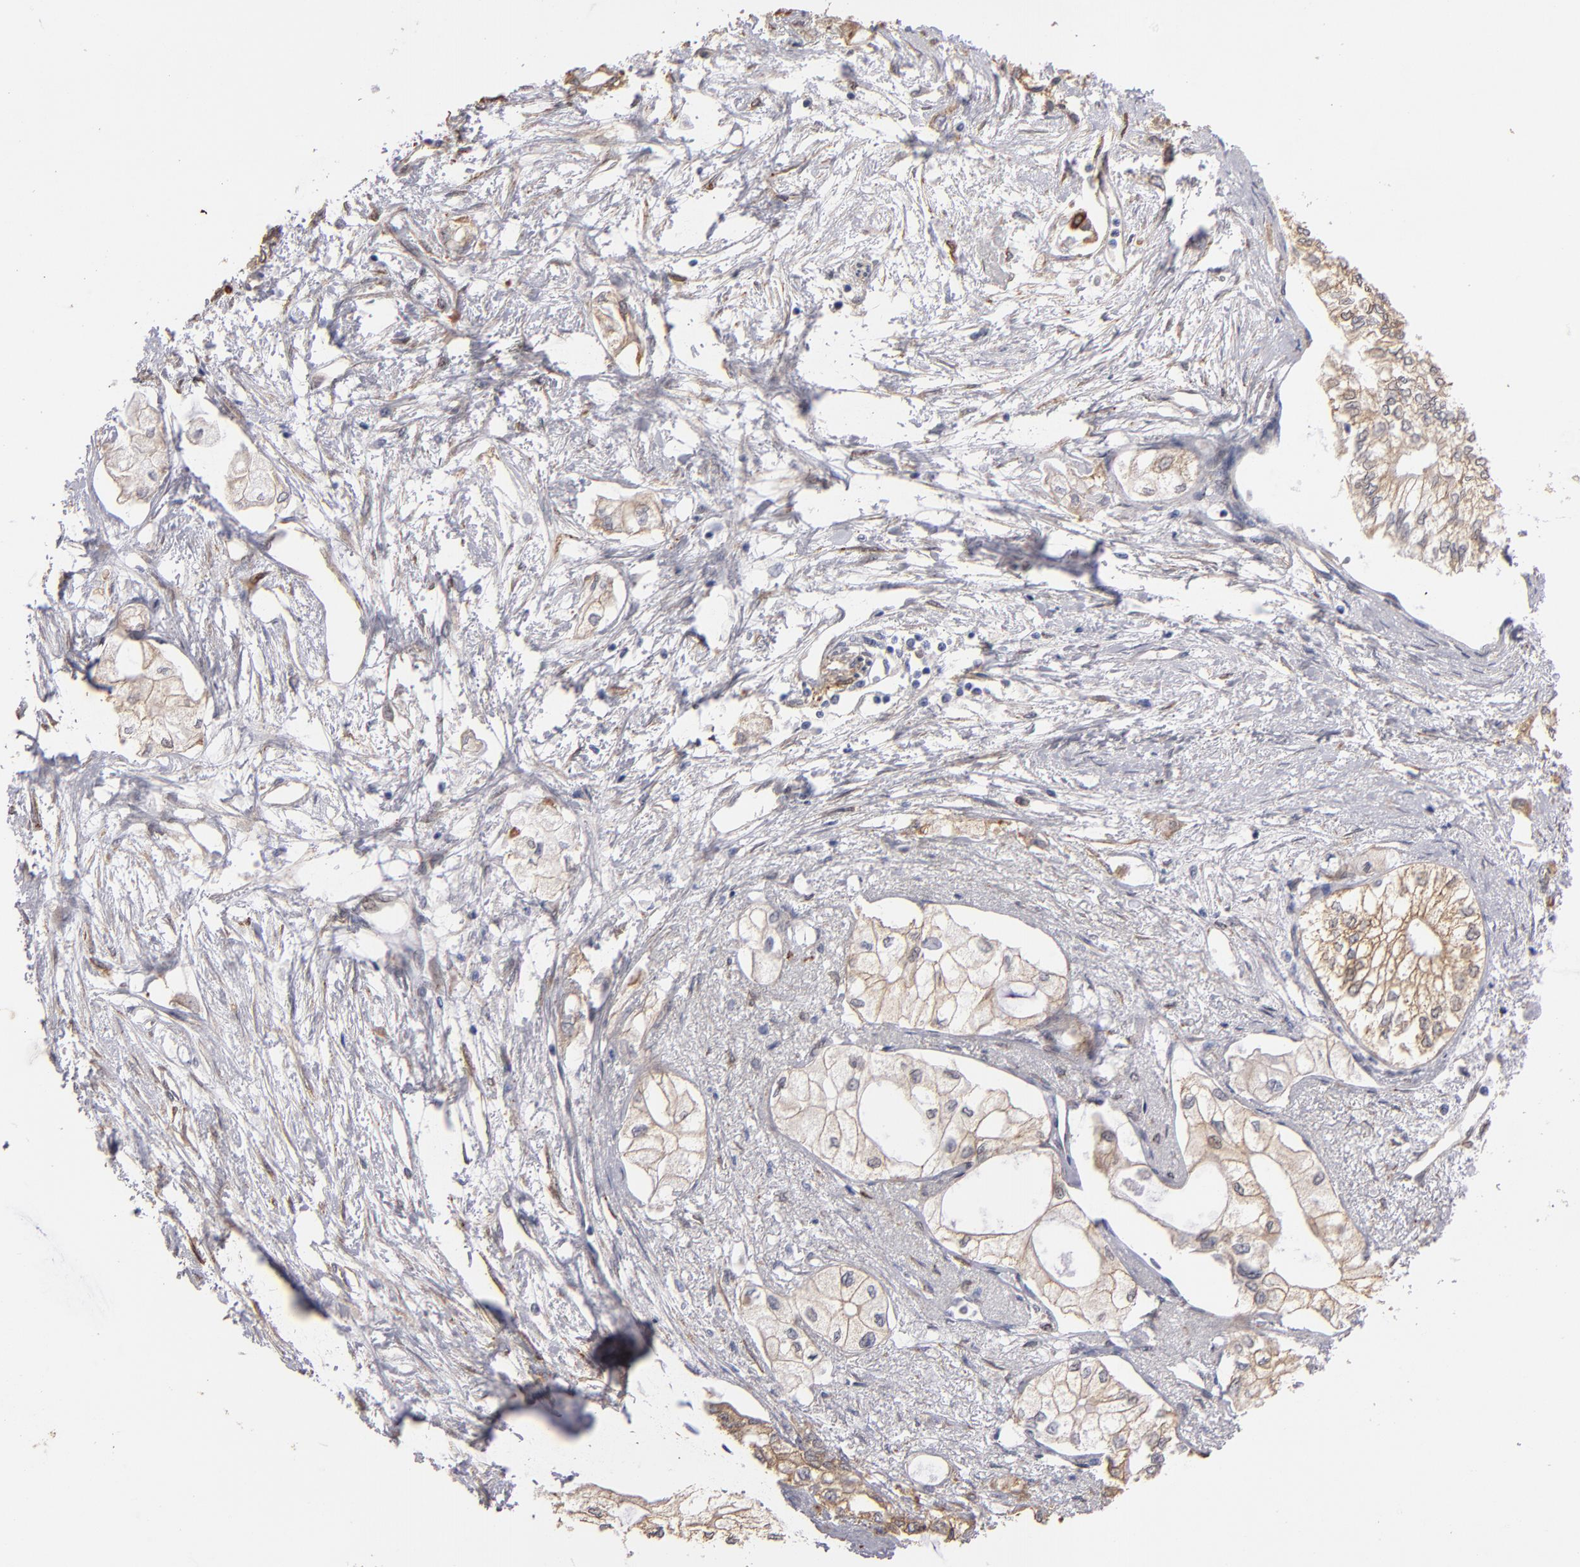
{"staining": {"intensity": "weak", "quantity": ">75%", "location": "cytoplasmic/membranous"}, "tissue": "pancreatic cancer", "cell_type": "Tumor cells", "image_type": "cancer", "snomed": [{"axis": "morphology", "description": "Adenocarcinoma, NOS"}, {"axis": "topography", "description": "Pancreas"}], "caption": "Brown immunohistochemical staining in human adenocarcinoma (pancreatic) exhibits weak cytoplasmic/membranous expression in approximately >75% of tumor cells.", "gene": "PGRMC1", "patient": {"sex": "male", "age": 79}}